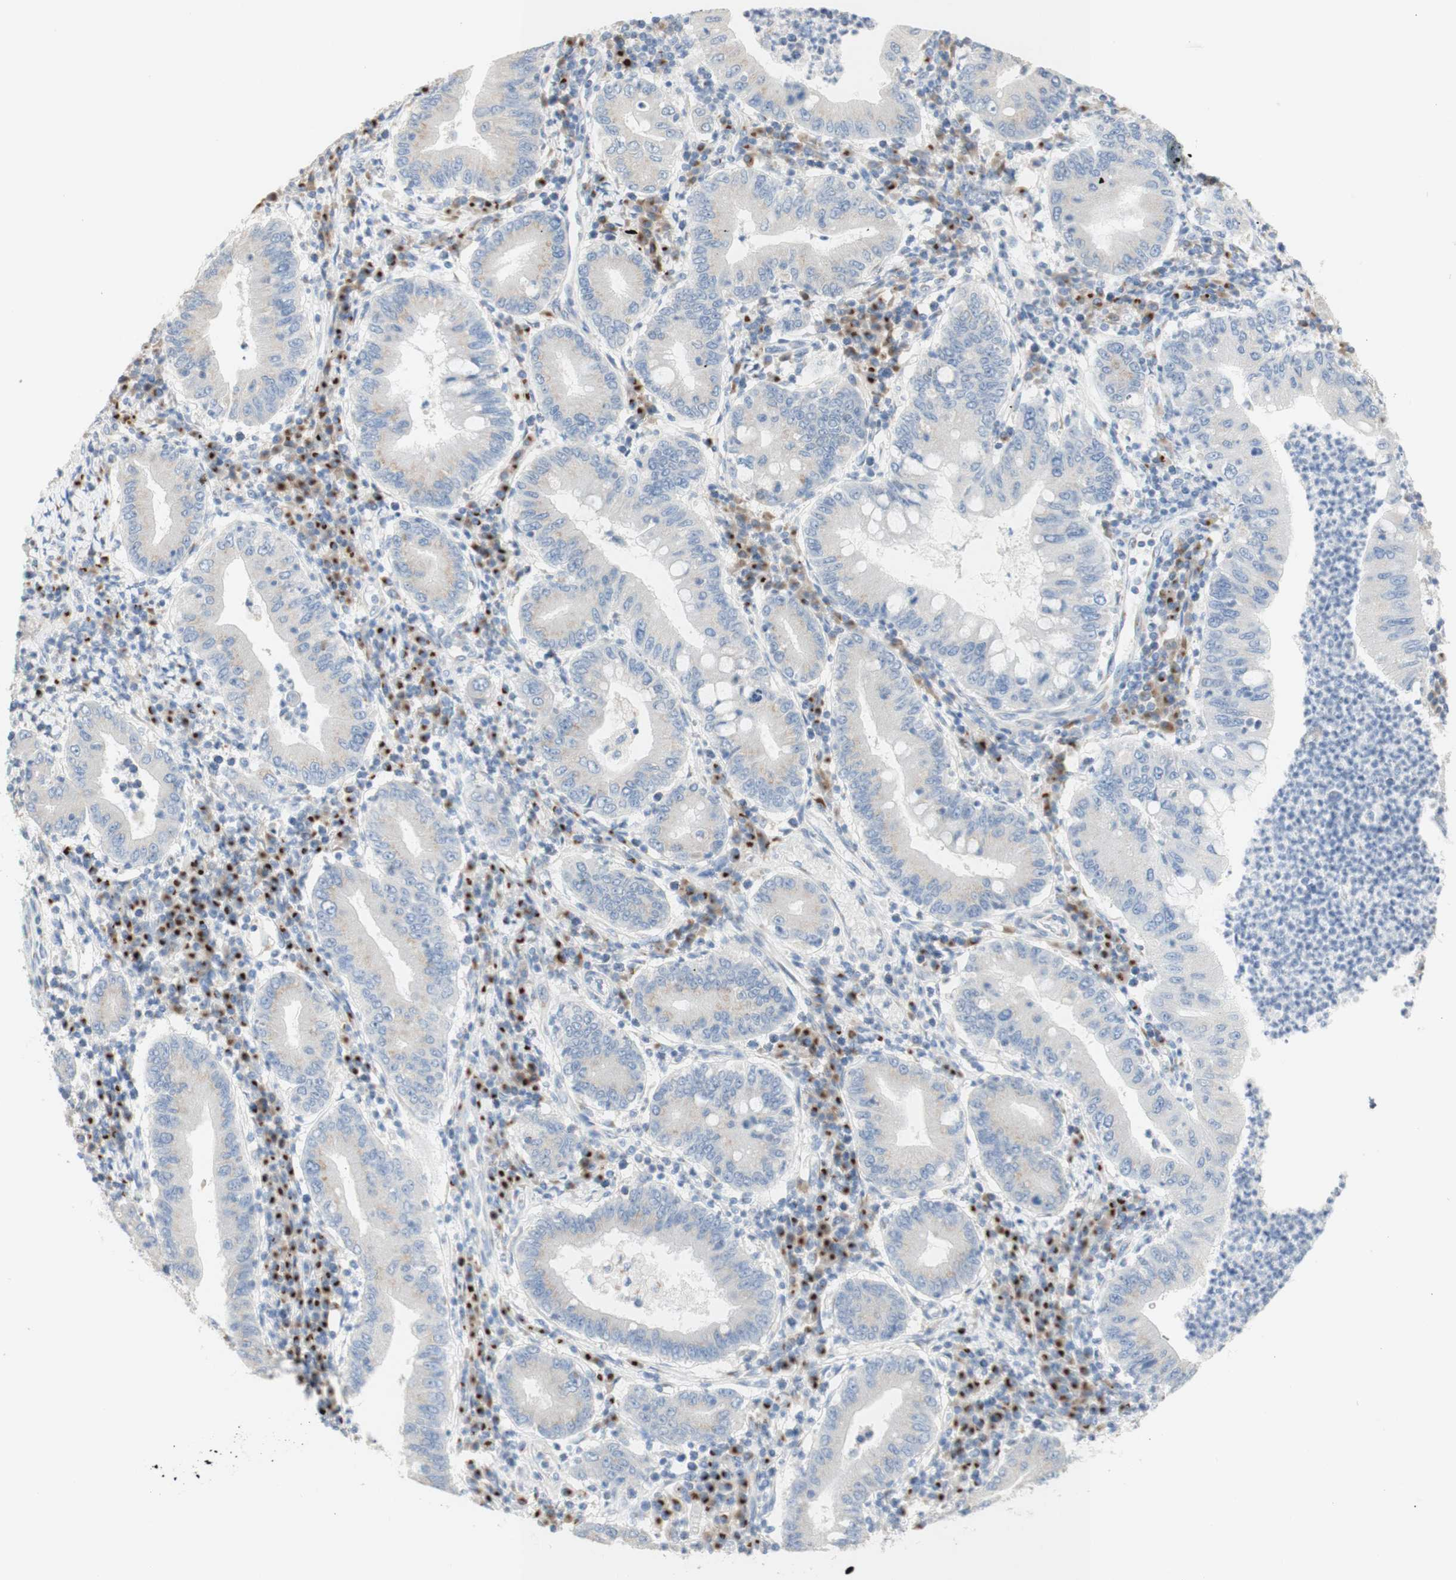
{"staining": {"intensity": "weak", "quantity": "25%-75%", "location": "cytoplasmic/membranous"}, "tissue": "stomach cancer", "cell_type": "Tumor cells", "image_type": "cancer", "snomed": [{"axis": "morphology", "description": "Normal tissue, NOS"}, {"axis": "morphology", "description": "Adenocarcinoma, NOS"}, {"axis": "topography", "description": "Esophagus"}, {"axis": "topography", "description": "Stomach, upper"}, {"axis": "topography", "description": "Peripheral nerve tissue"}], "caption": "This photomicrograph reveals immunohistochemistry staining of adenocarcinoma (stomach), with low weak cytoplasmic/membranous positivity in about 25%-75% of tumor cells.", "gene": "MANEA", "patient": {"sex": "male", "age": 62}}